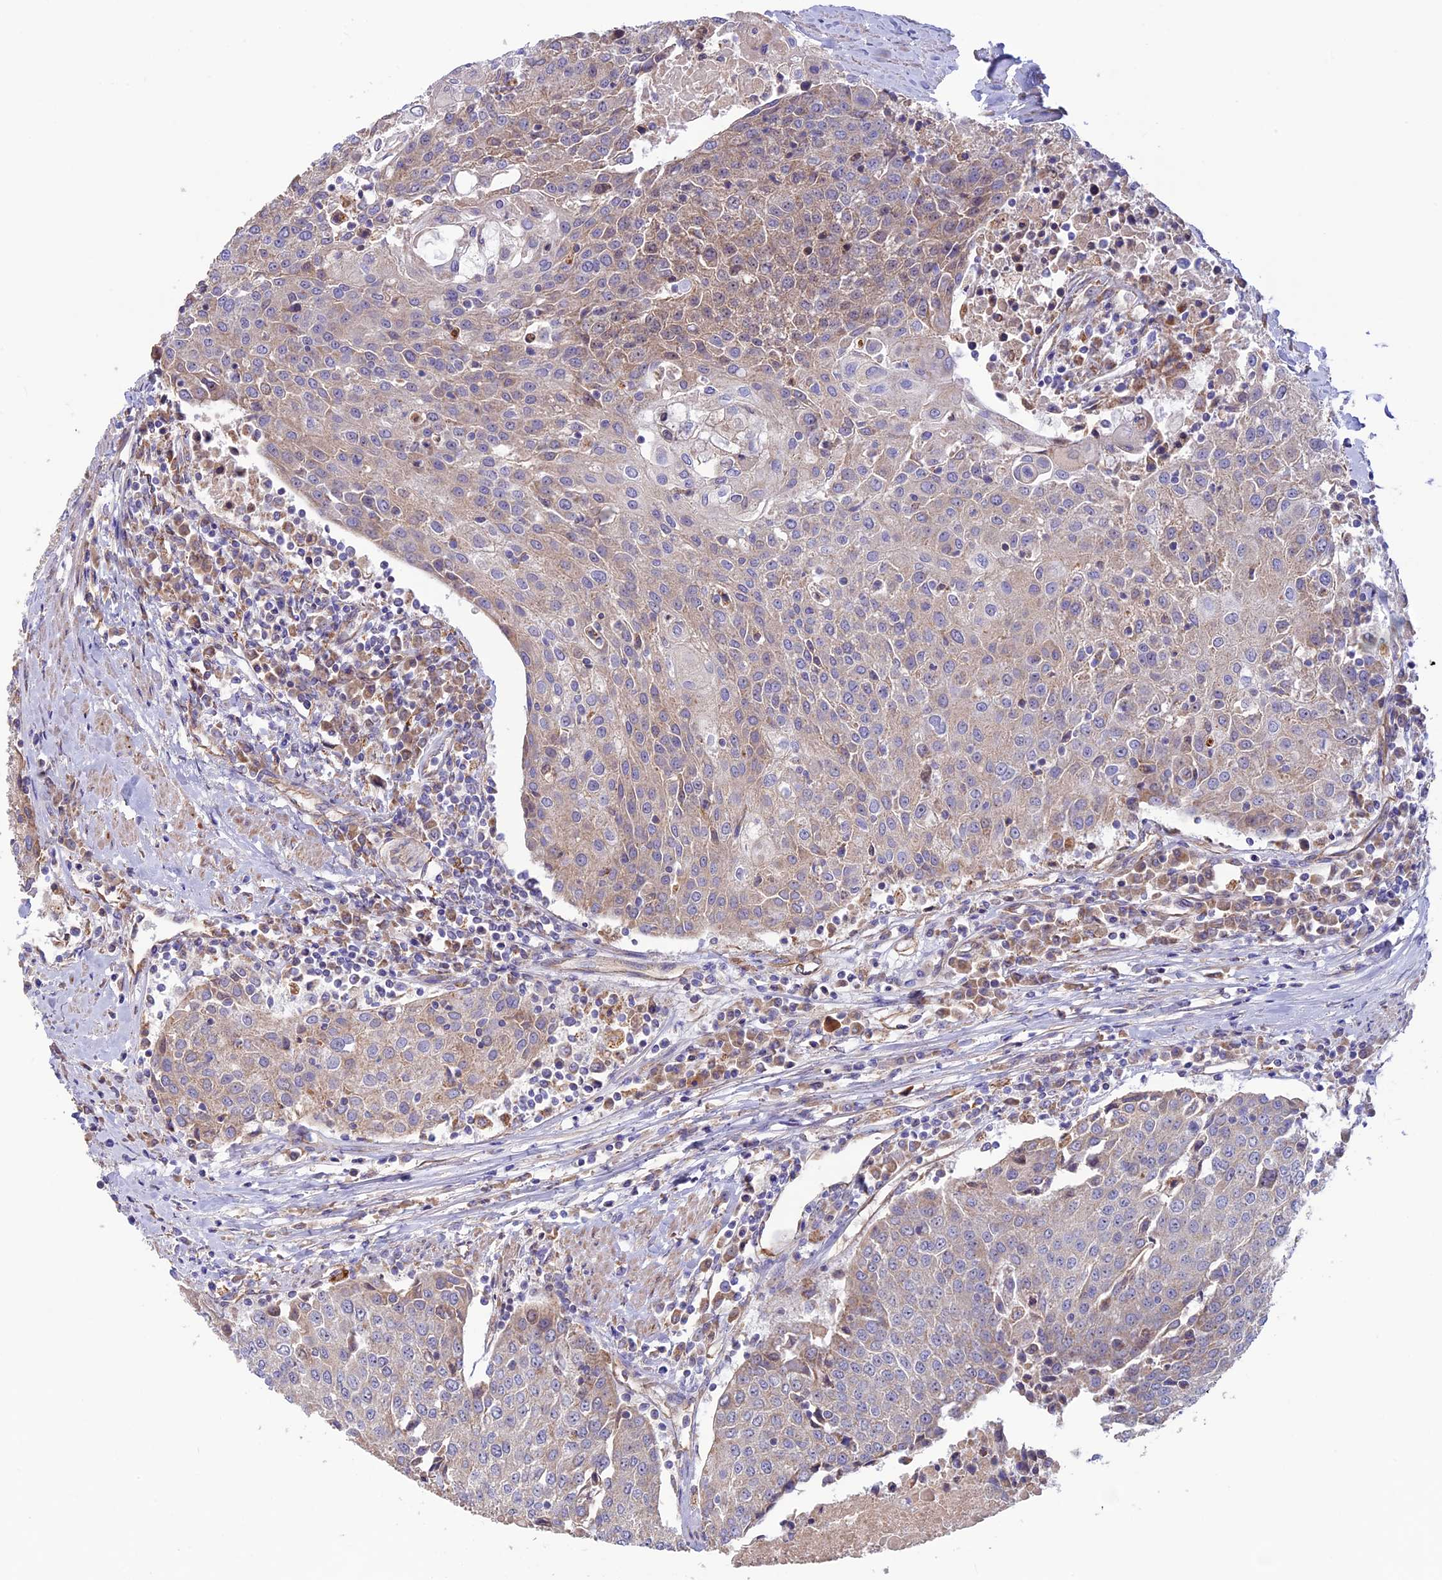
{"staining": {"intensity": "weak", "quantity": "<25%", "location": "cytoplasmic/membranous"}, "tissue": "urothelial cancer", "cell_type": "Tumor cells", "image_type": "cancer", "snomed": [{"axis": "morphology", "description": "Urothelial carcinoma, High grade"}, {"axis": "topography", "description": "Urinary bladder"}], "caption": "The histopathology image exhibits no staining of tumor cells in urothelial cancer. (DAB immunohistochemistry, high magnification).", "gene": "DUS3L", "patient": {"sex": "female", "age": 85}}